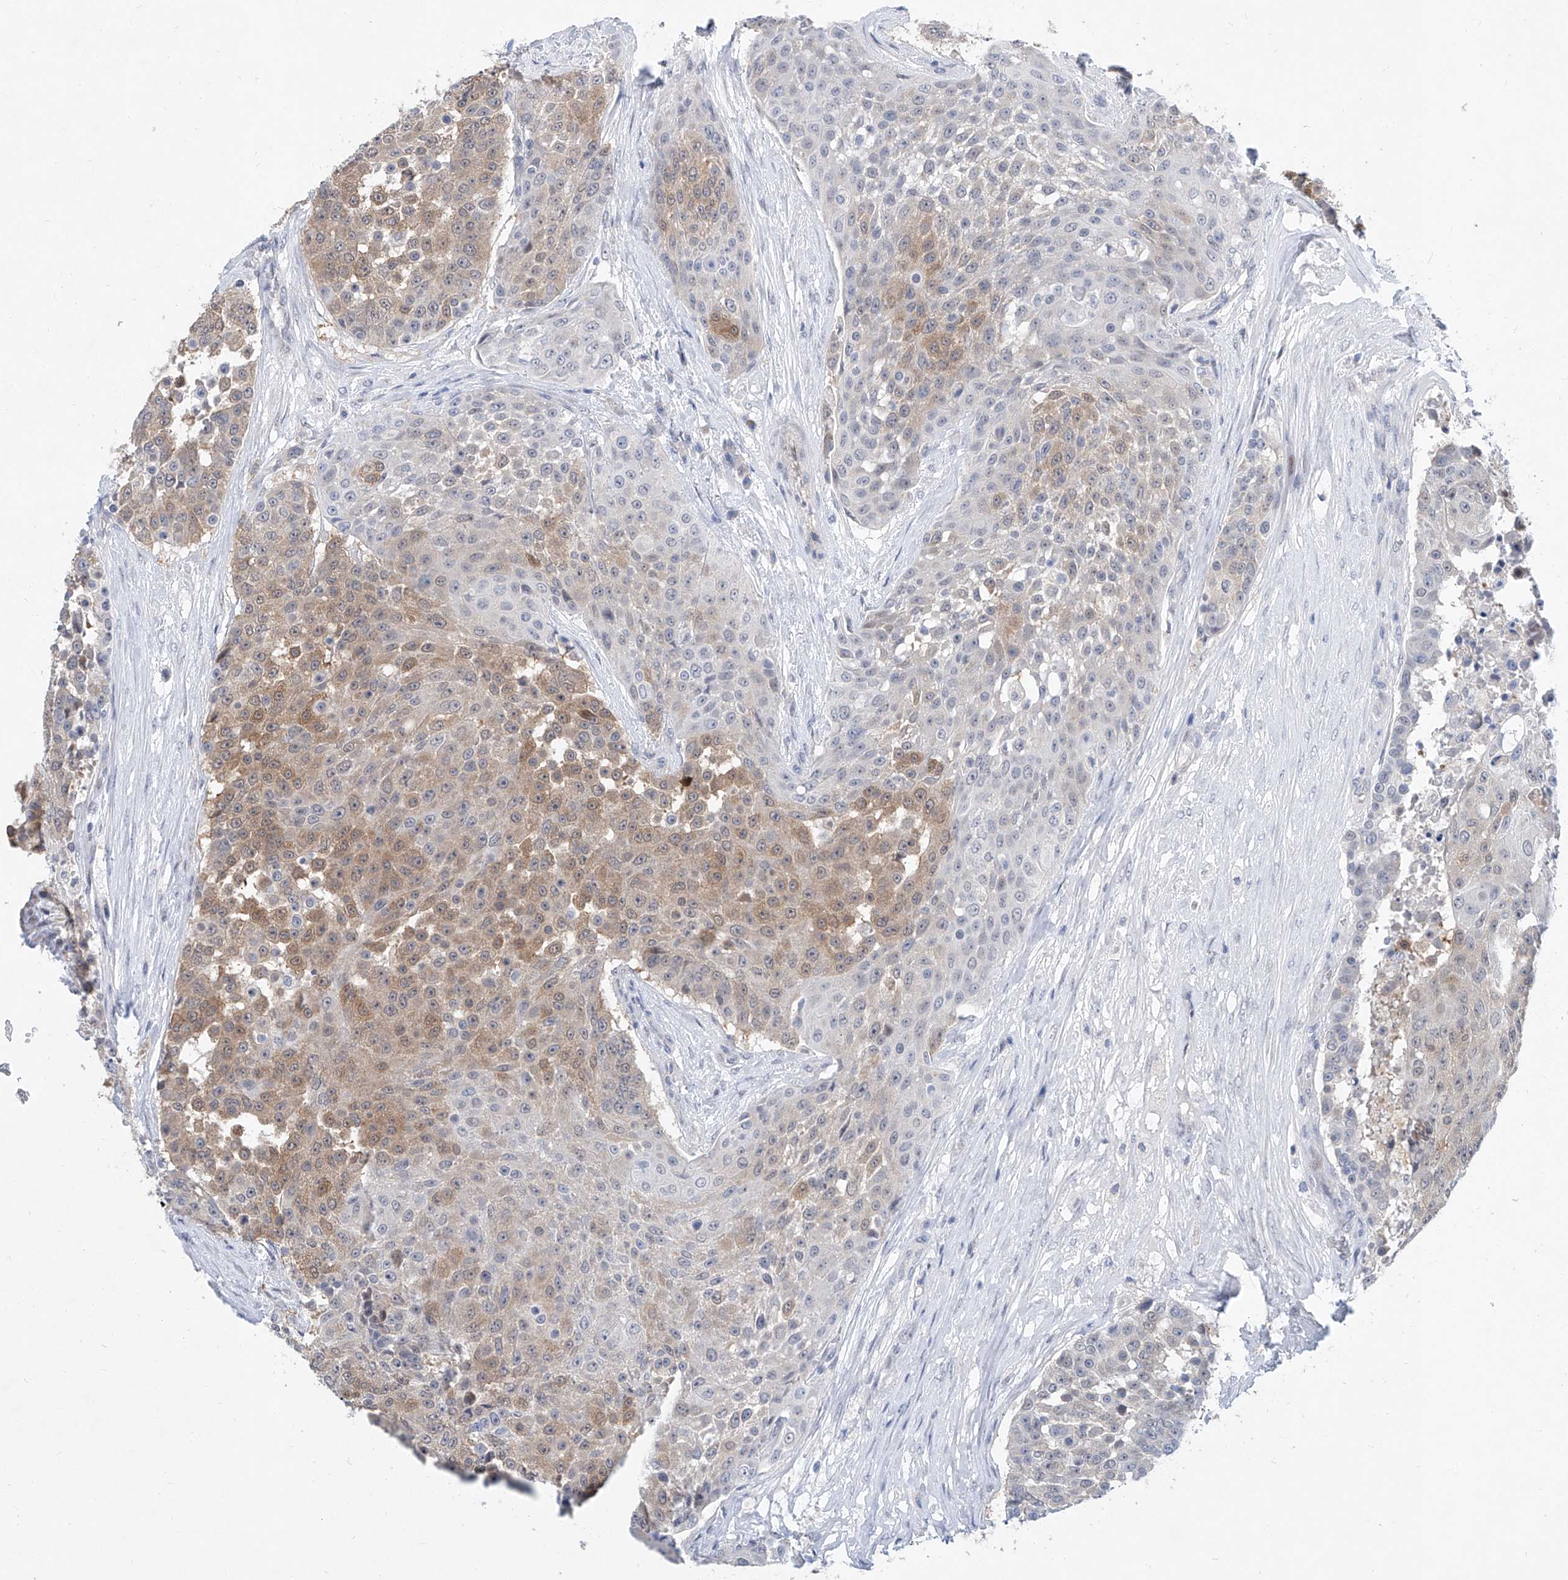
{"staining": {"intensity": "moderate", "quantity": "25%-75%", "location": "cytoplasmic/membranous"}, "tissue": "urothelial cancer", "cell_type": "Tumor cells", "image_type": "cancer", "snomed": [{"axis": "morphology", "description": "Urothelial carcinoma, High grade"}, {"axis": "topography", "description": "Urinary bladder"}], "caption": "Moderate cytoplasmic/membranous positivity for a protein is present in approximately 25%-75% of tumor cells of urothelial cancer using immunohistochemistry.", "gene": "BPTF", "patient": {"sex": "female", "age": 63}}